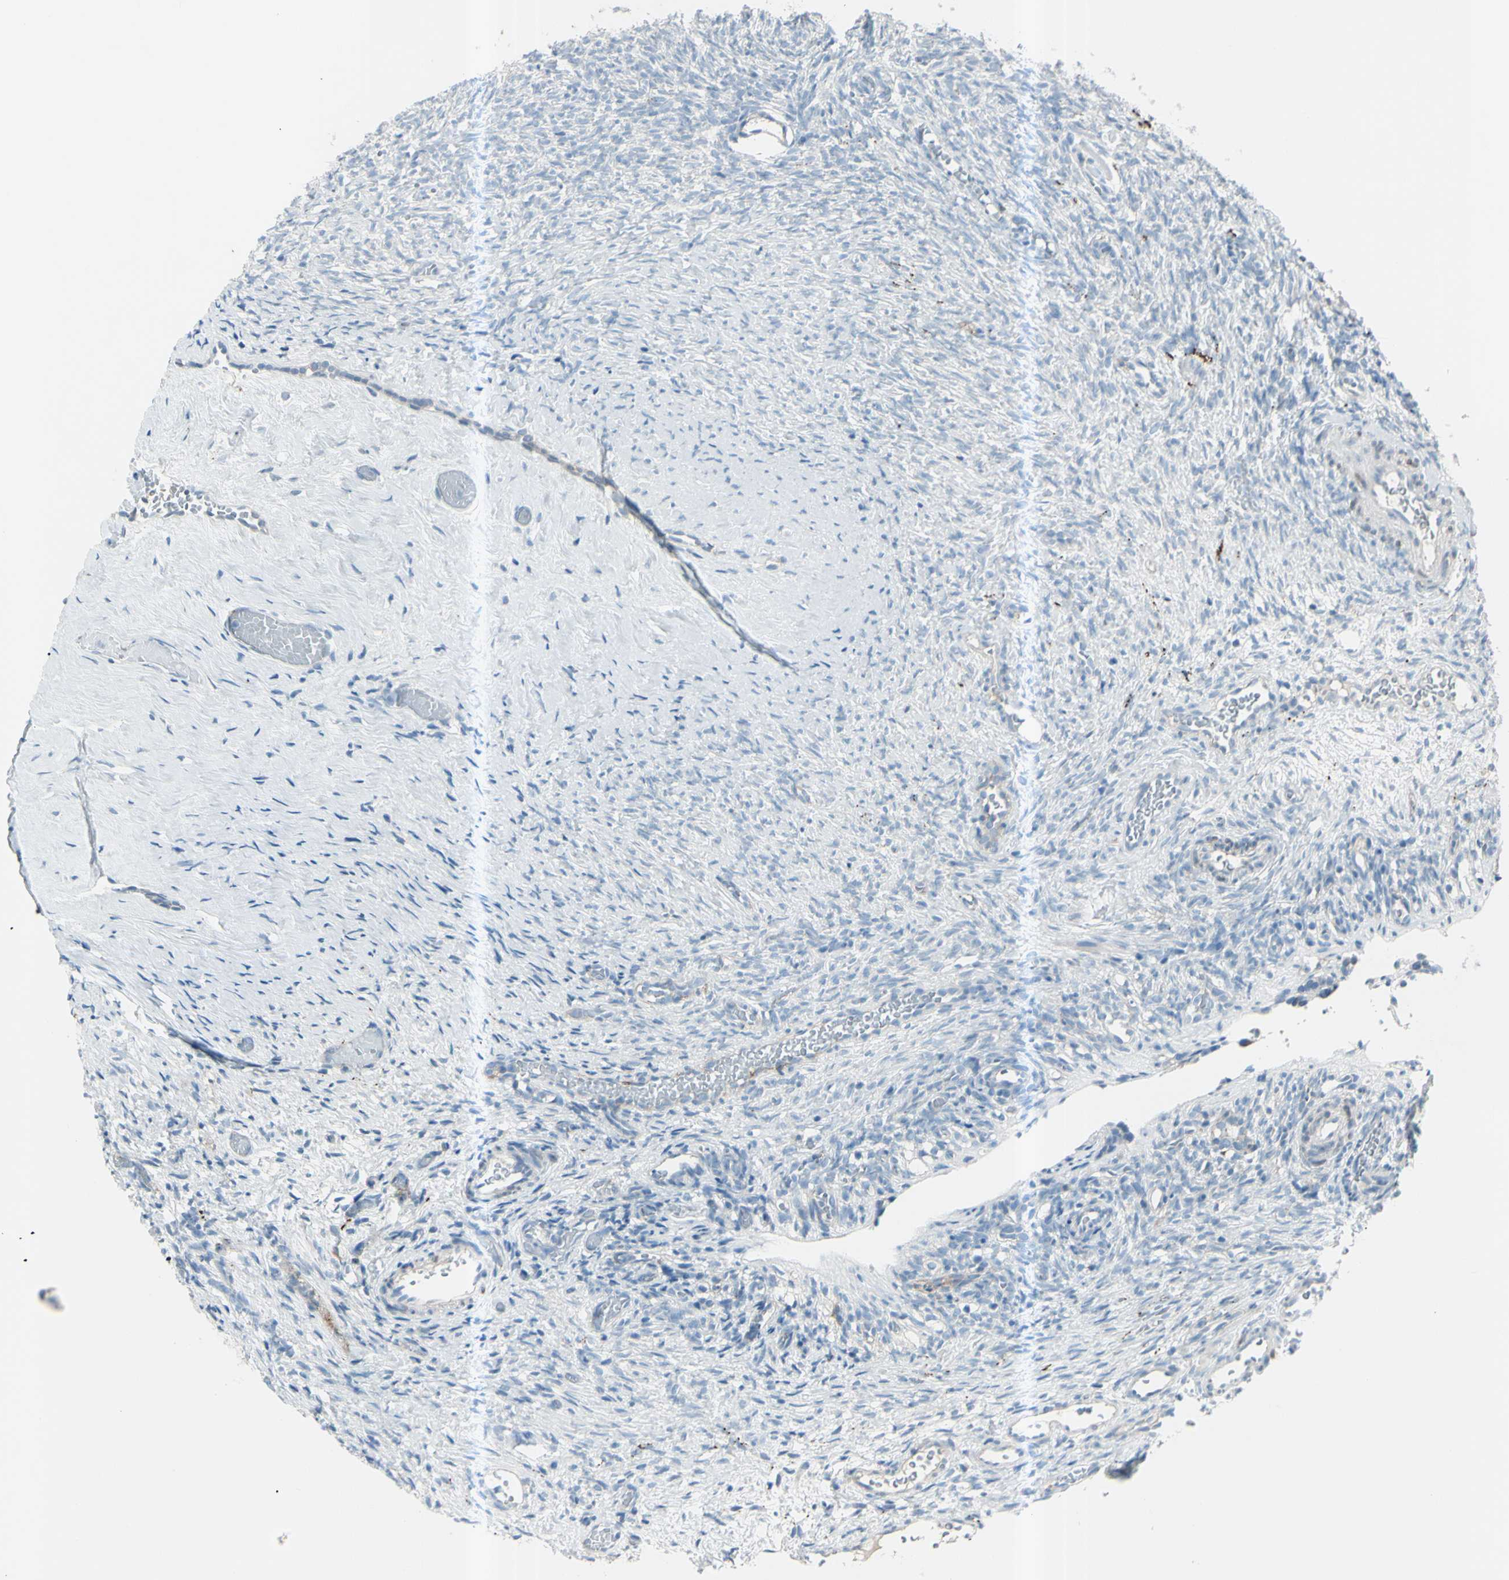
{"staining": {"intensity": "negative", "quantity": "none", "location": "none"}, "tissue": "ovary", "cell_type": "Ovarian stroma cells", "image_type": "normal", "snomed": [{"axis": "morphology", "description": "Normal tissue, NOS"}, {"axis": "topography", "description": "Ovary"}], "caption": "IHC of unremarkable human ovary demonstrates no positivity in ovarian stroma cells. (Immunohistochemistry (ihc), brightfield microscopy, high magnification).", "gene": "GPR34", "patient": {"sex": "female", "age": 35}}